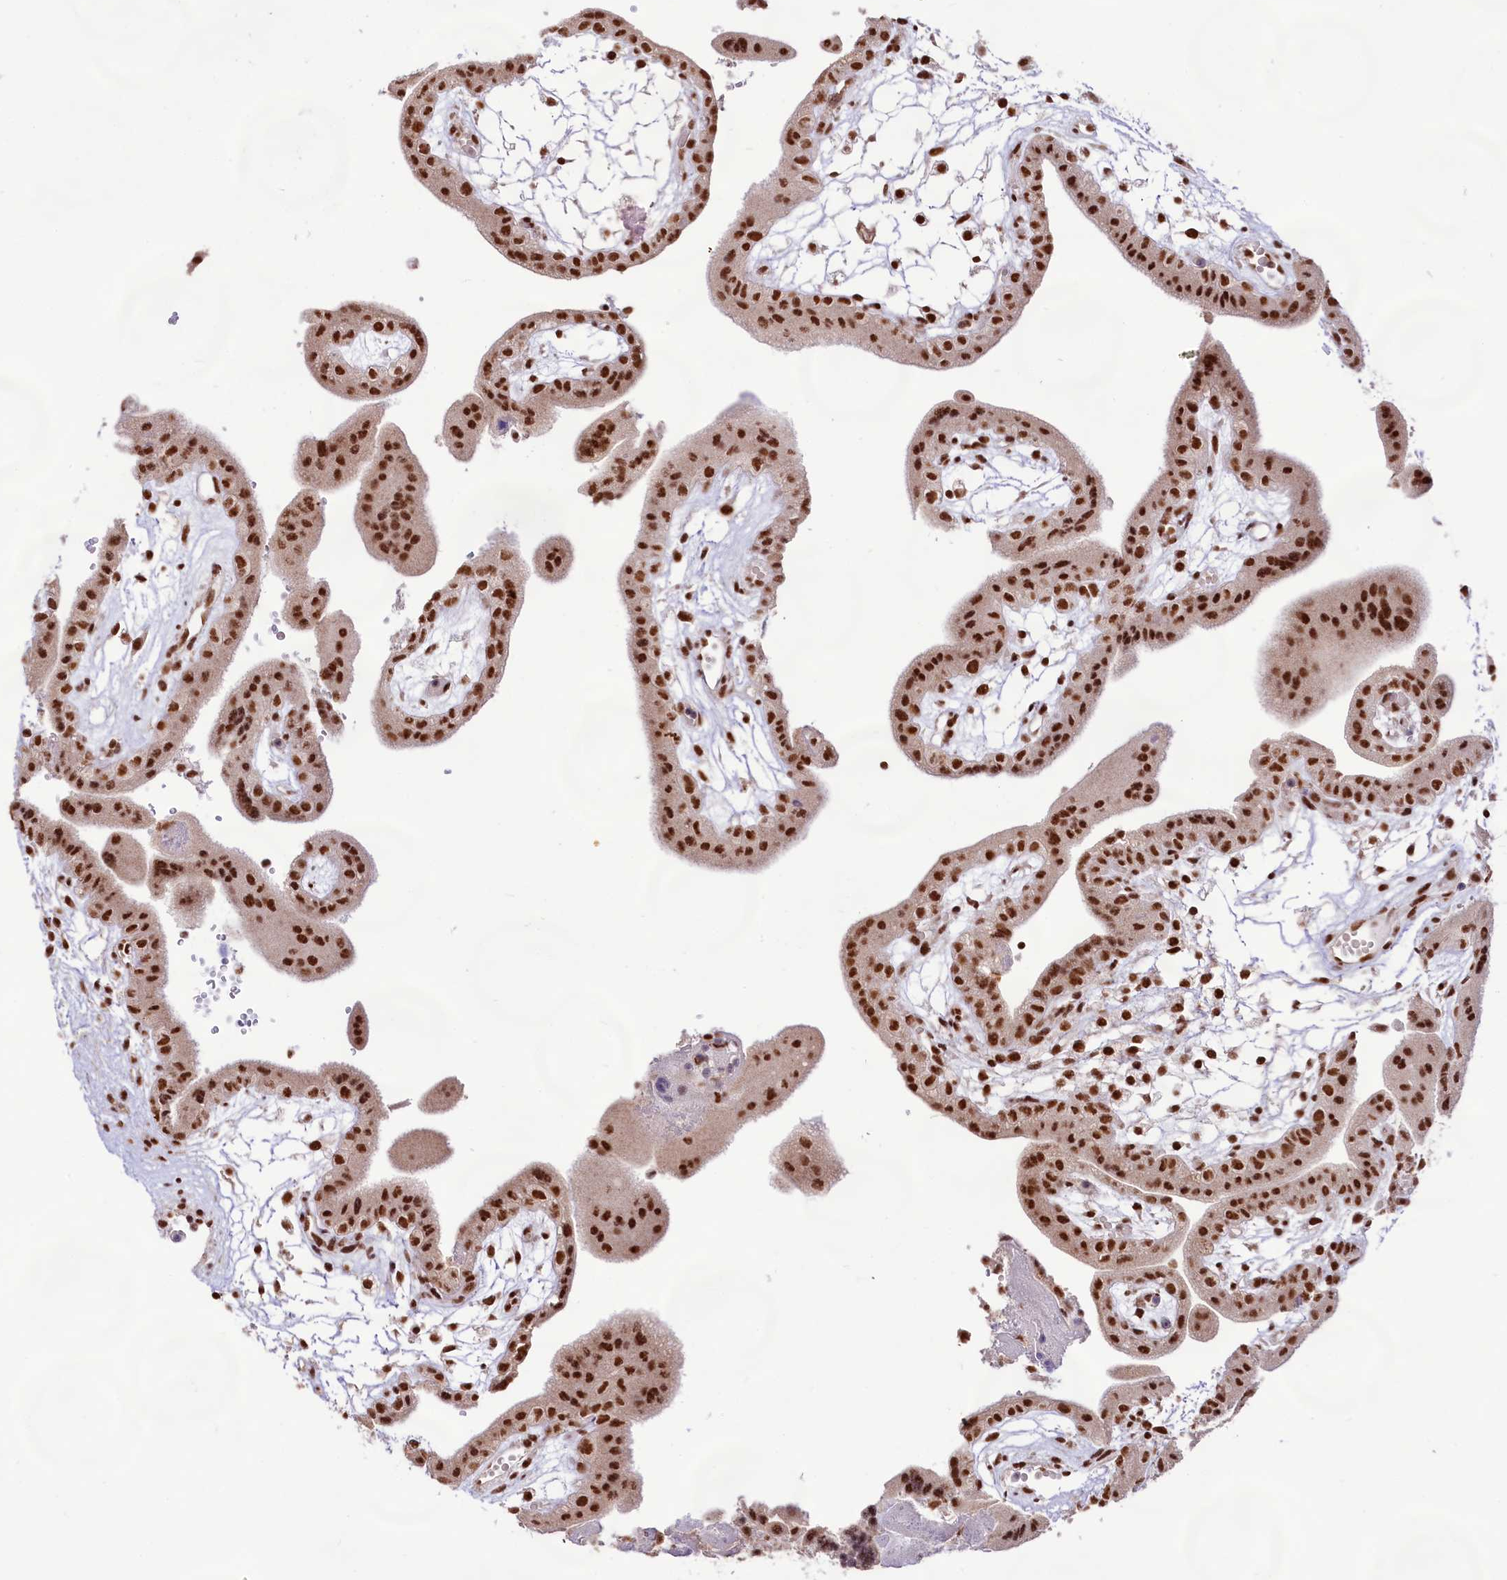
{"staining": {"intensity": "moderate", "quantity": ">75%", "location": "nuclear"}, "tissue": "placenta", "cell_type": "Decidual cells", "image_type": "normal", "snomed": [{"axis": "morphology", "description": "Normal tissue, NOS"}, {"axis": "topography", "description": "Placenta"}], "caption": "This photomicrograph exhibits normal placenta stained with IHC to label a protein in brown. The nuclear of decidual cells show moderate positivity for the protein. Nuclei are counter-stained blue.", "gene": "HIRA", "patient": {"sex": "female", "age": 18}}